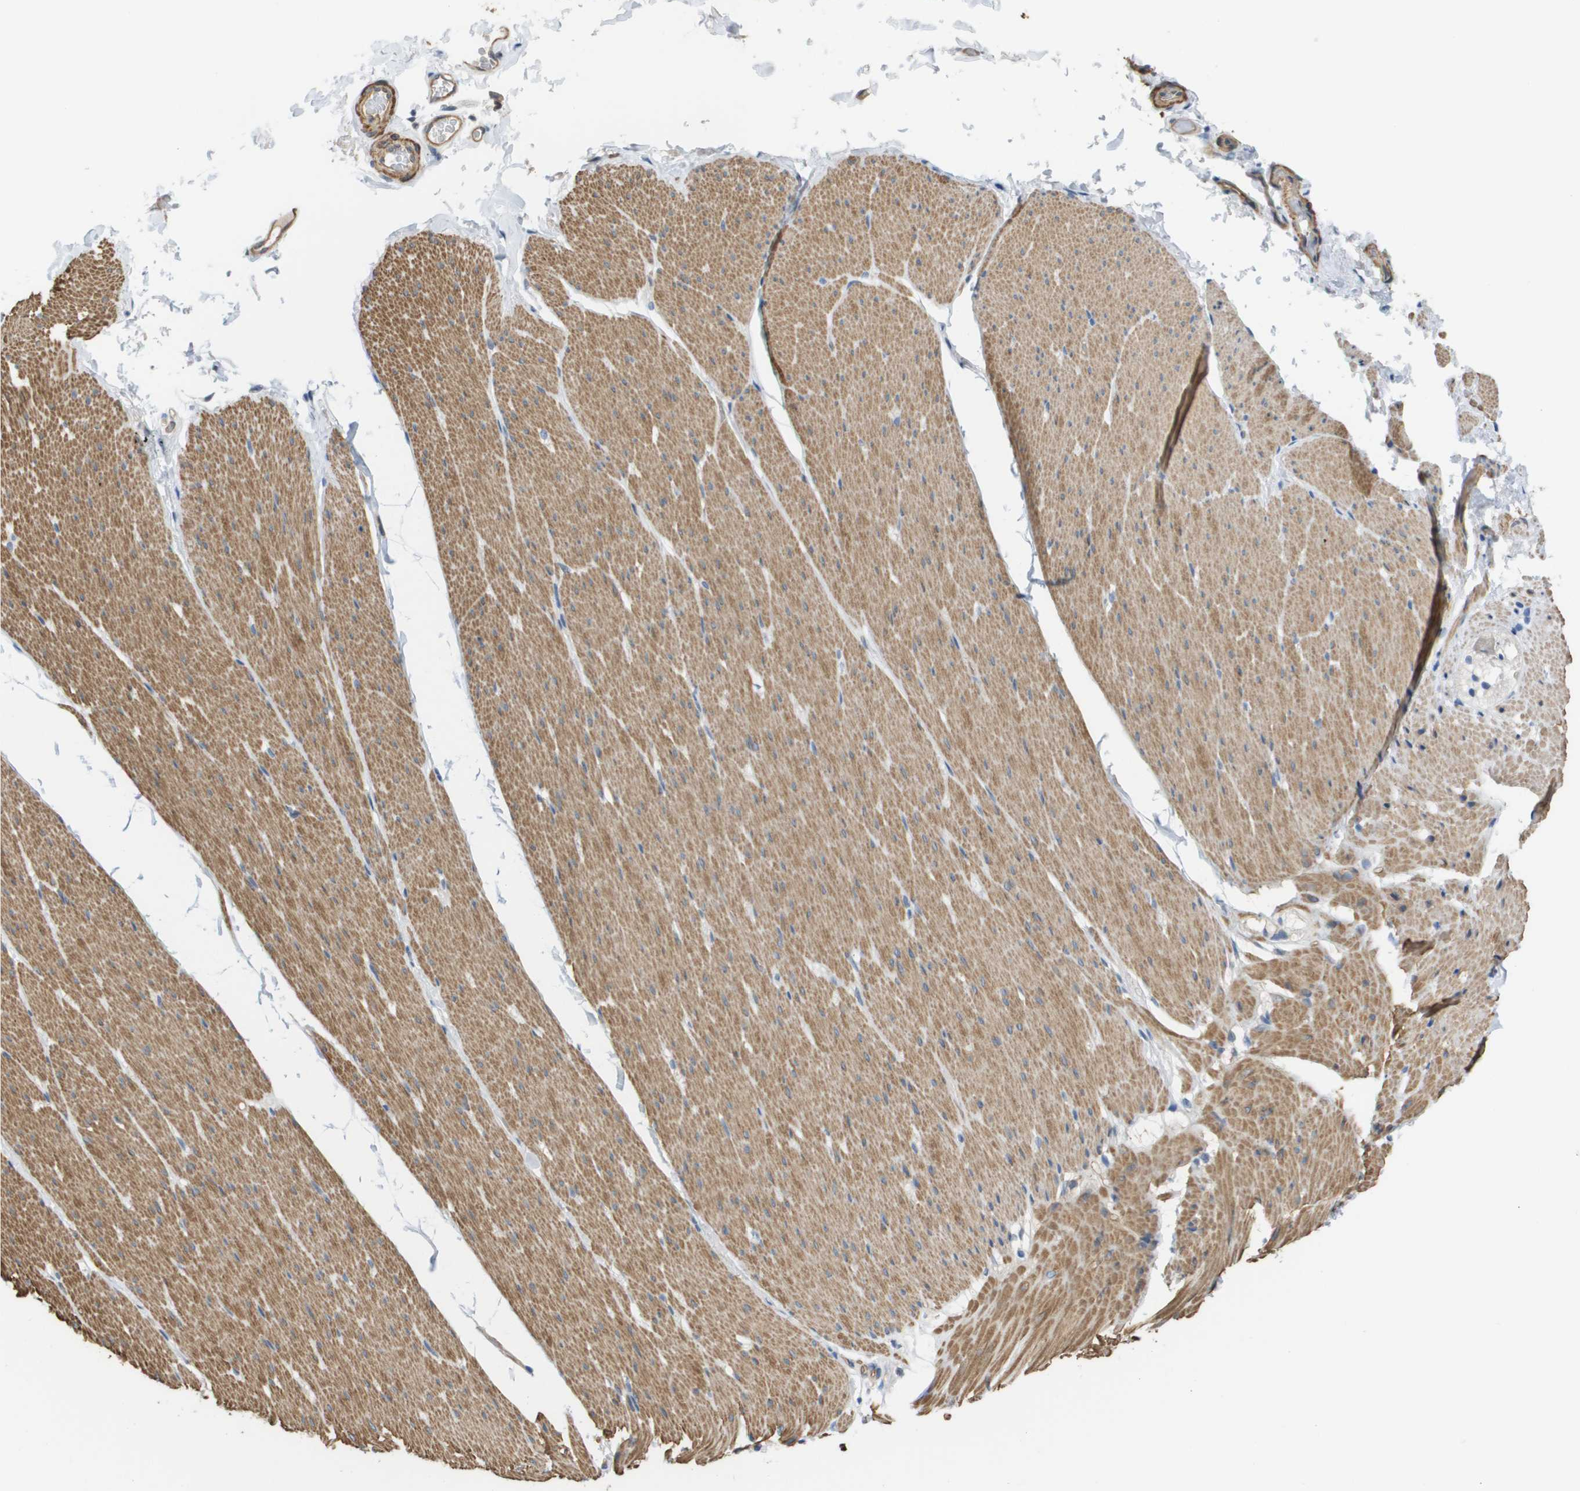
{"staining": {"intensity": "moderate", "quantity": ">75%", "location": "cytoplasmic/membranous"}, "tissue": "smooth muscle", "cell_type": "Smooth muscle cells", "image_type": "normal", "snomed": [{"axis": "morphology", "description": "Normal tissue, NOS"}, {"axis": "topography", "description": "Smooth muscle"}, {"axis": "topography", "description": "Colon"}], "caption": "Moderate cytoplasmic/membranous expression for a protein is present in approximately >75% of smooth muscle cells of benign smooth muscle using immunohistochemistry (IHC).", "gene": "RNF112", "patient": {"sex": "male", "age": 67}}